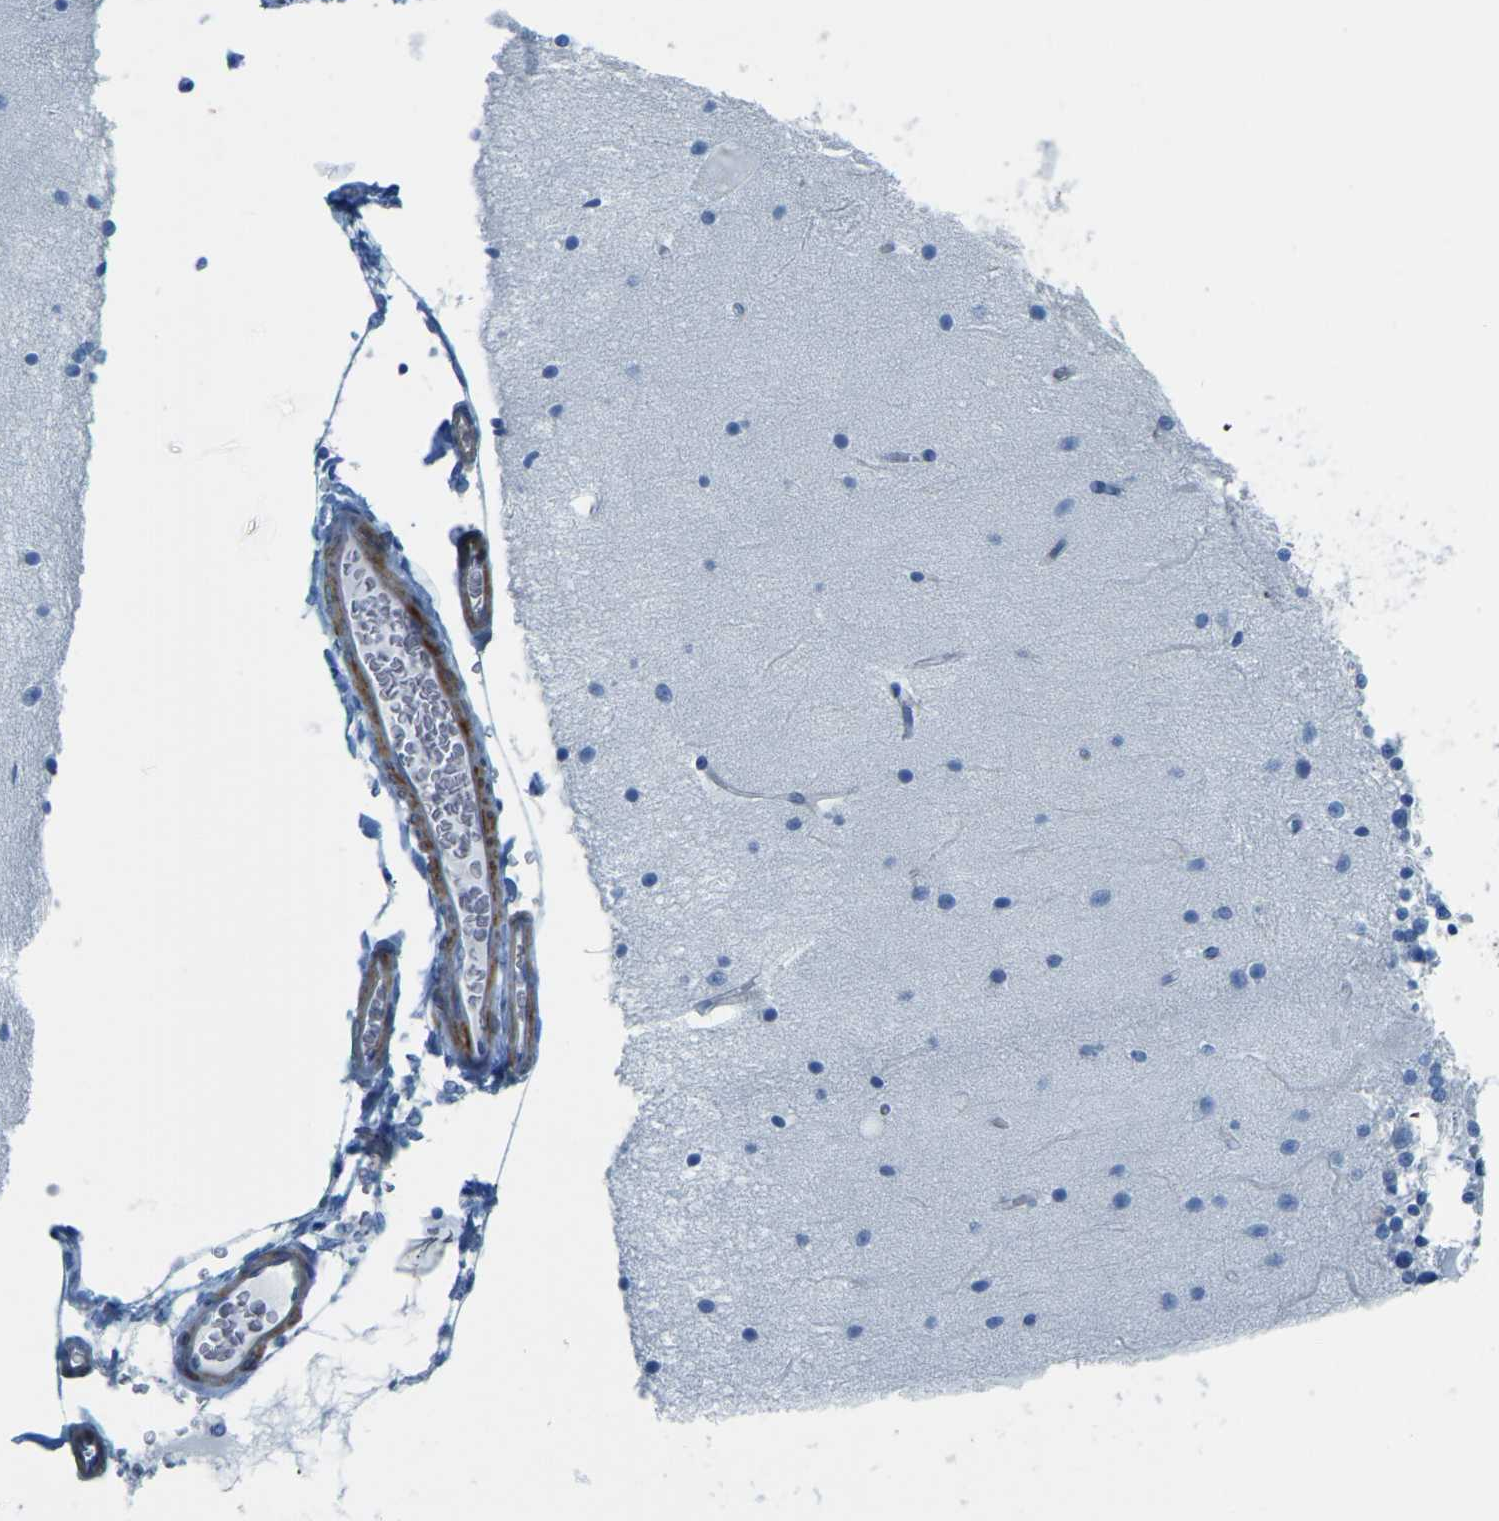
{"staining": {"intensity": "negative", "quantity": "none", "location": "none"}, "tissue": "cerebellum", "cell_type": "Cells in granular layer", "image_type": "normal", "snomed": [{"axis": "morphology", "description": "Normal tissue, NOS"}, {"axis": "topography", "description": "Cerebellum"}], "caption": "IHC image of normal cerebellum stained for a protein (brown), which exhibits no expression in cells in granular layer.", "gene": "MYL3", "patient": {"sex": "female", "age": 54}}